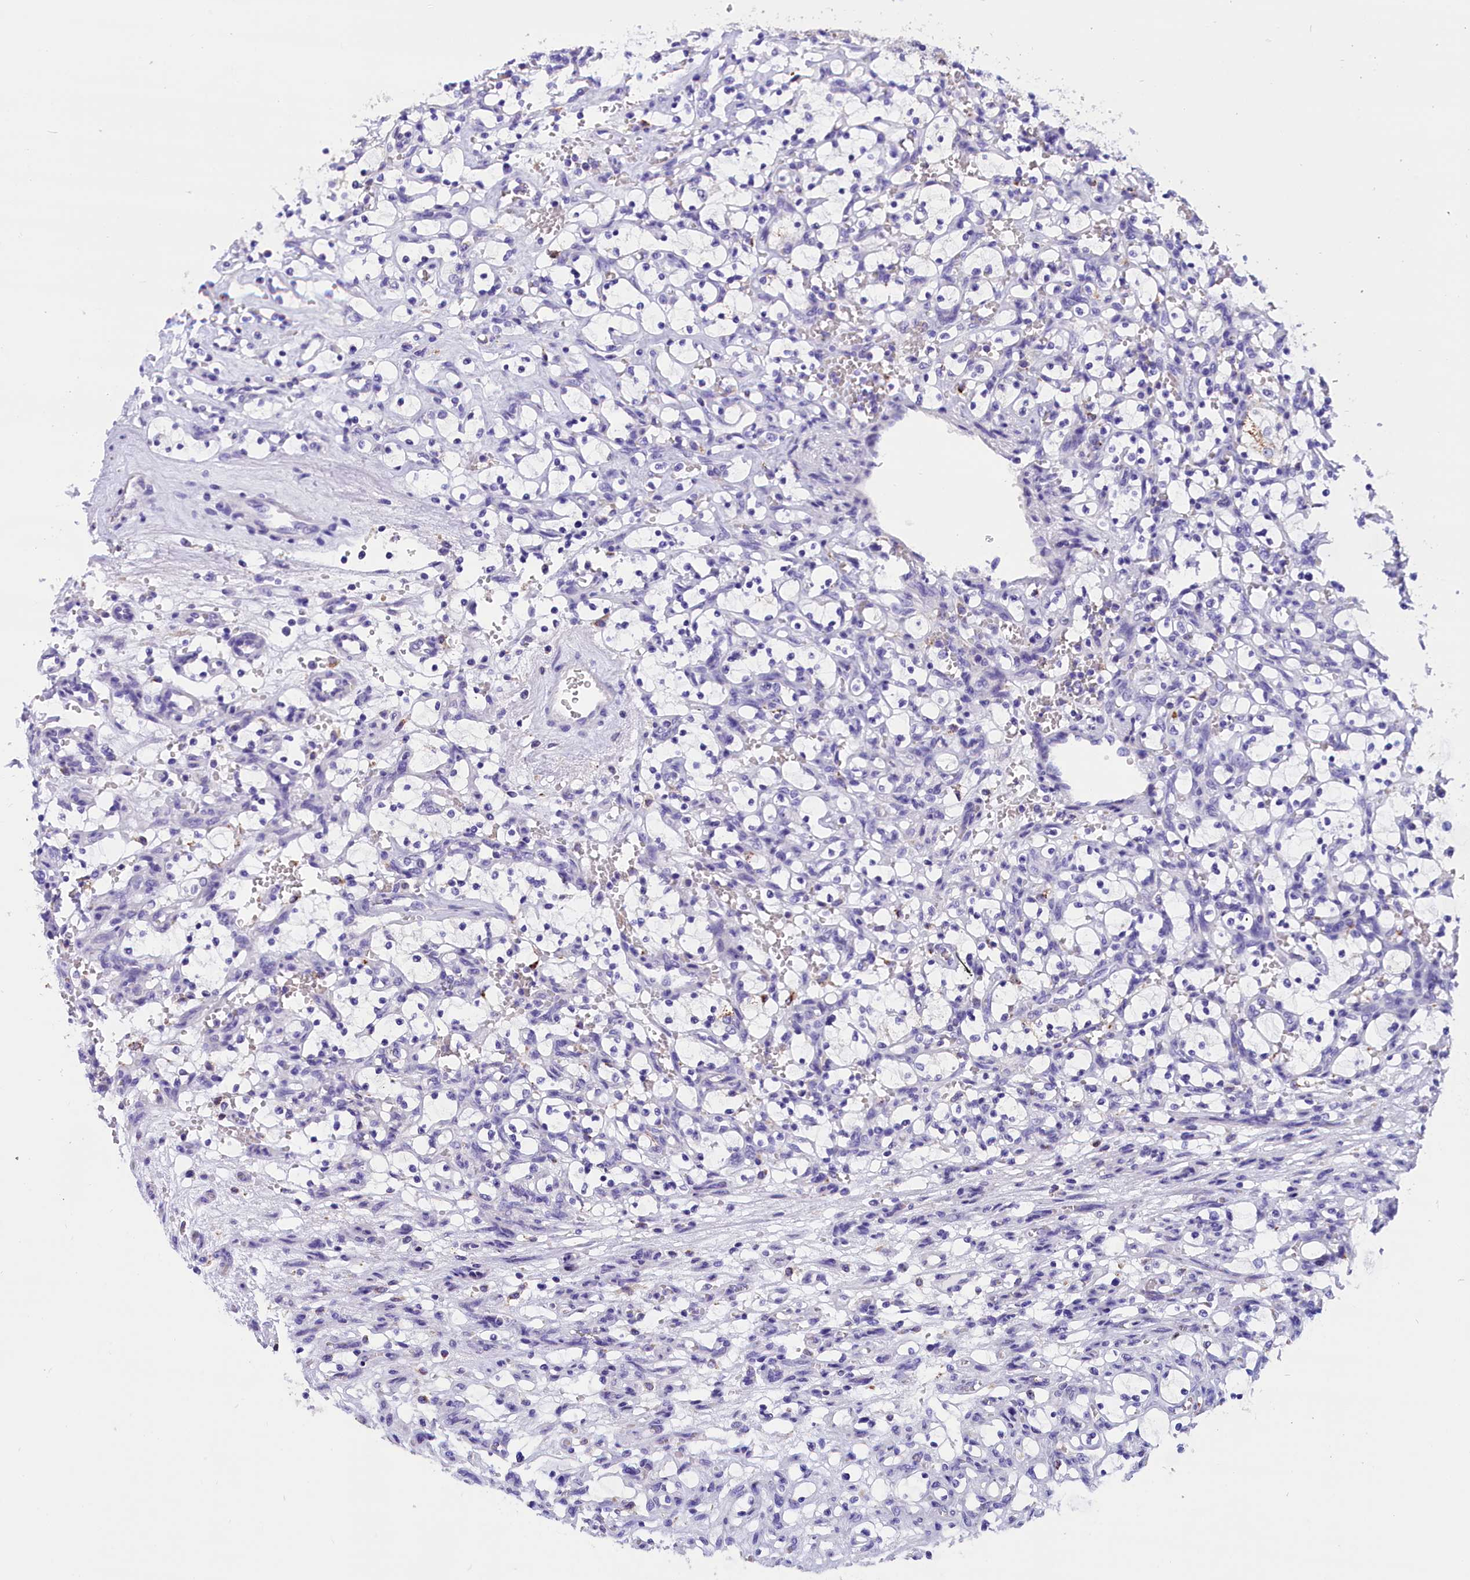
{"staining": {"intensity": "negative", "quantity": "none", "location": "none"}, "tissue": "renal cancer", "cell_type": "Tumor cells", "image_type": "cancer", "snomed": [{"axis": "morphology", "description": "Adenocarcinoma, NOS"}, {"axis": "topography", "description": "Kidney"}], "caption": "Human adenocarcinoma (renal) stained for a protein using immunohistochemistry reveals no expression in tumor cells.", "gene": "ABAT", "patient": {"sex": "female", "age": 69}}